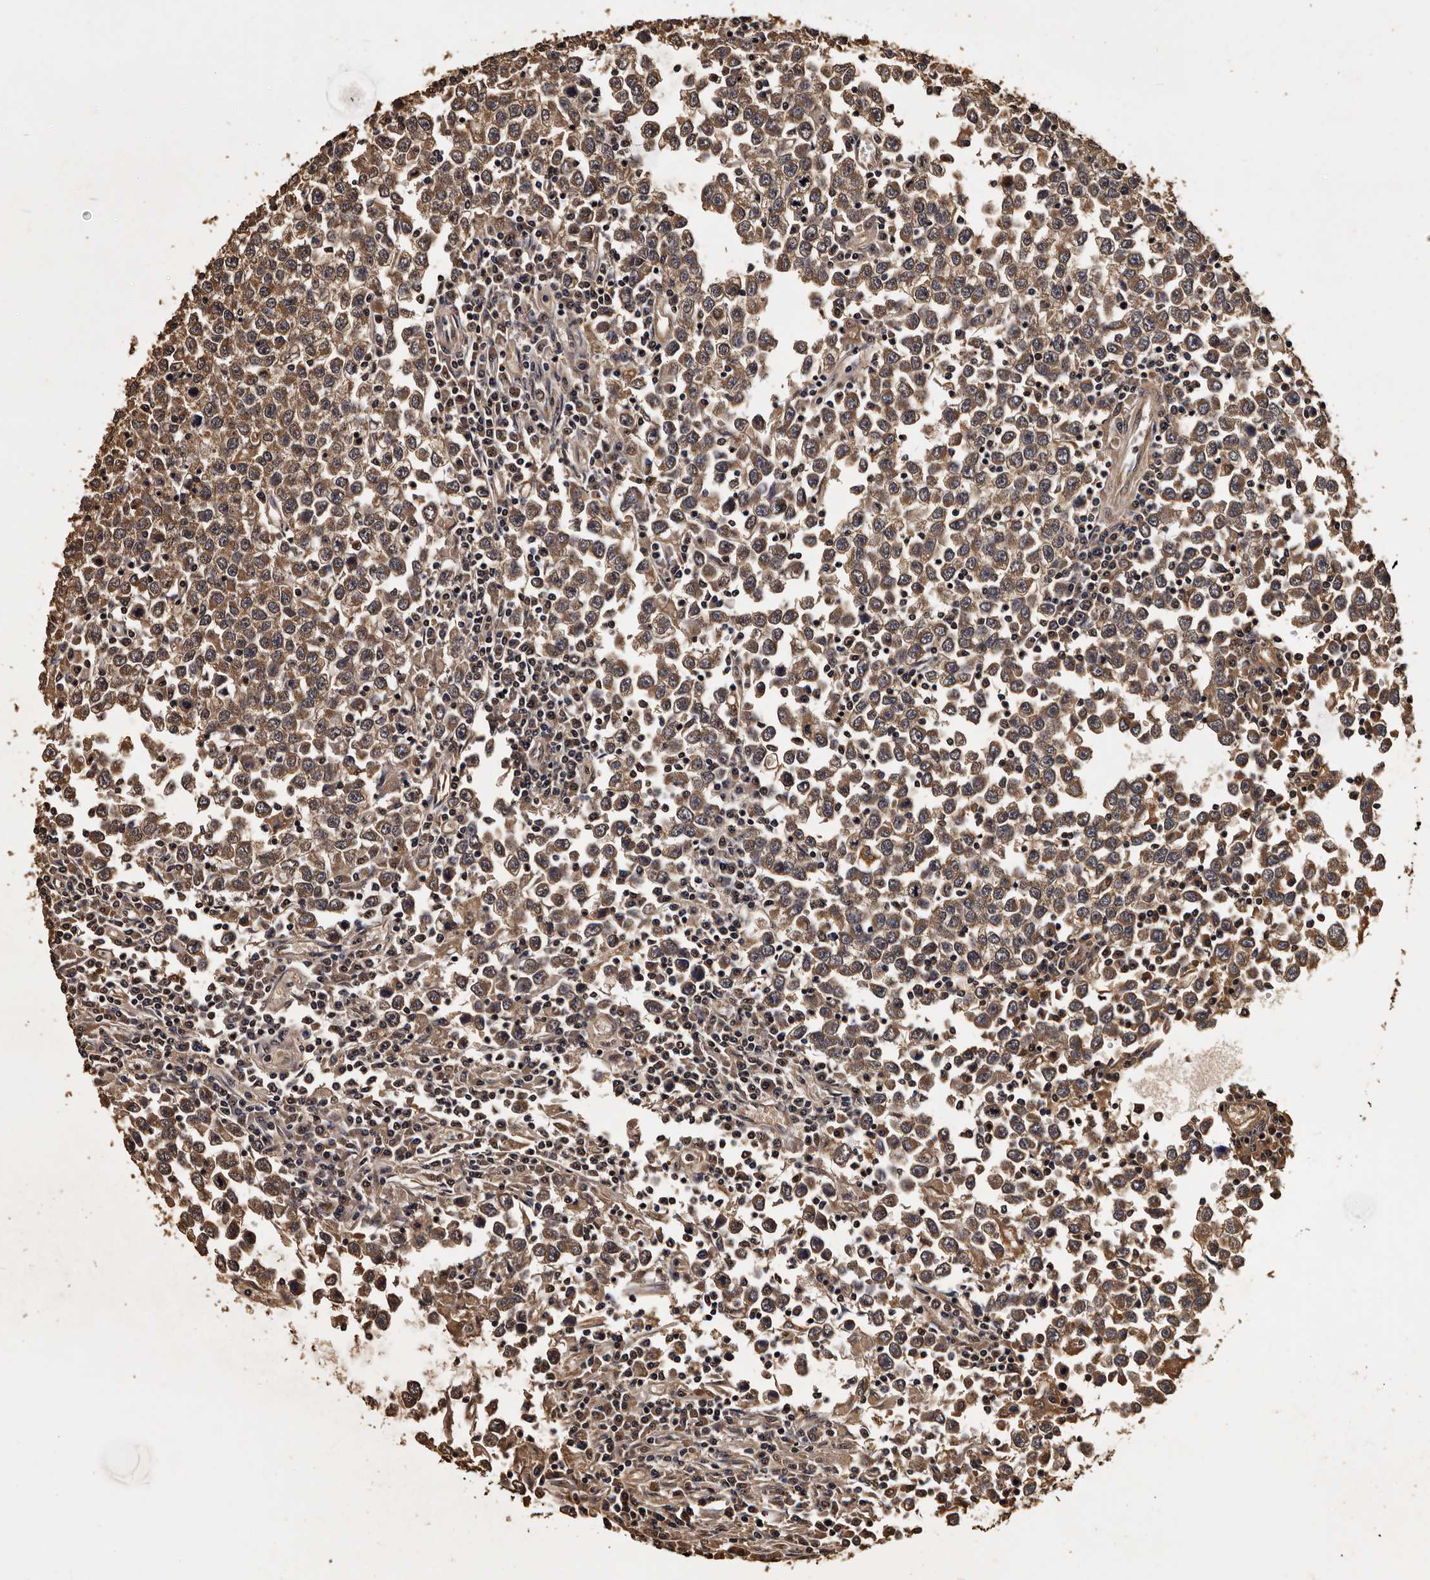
{"staining": {"intensity": "moderate", "quantity": ">75%", "location": "cytoplasmic/membranous"}, "tissue": "testis cancer", "cell_type": "Tumor cells", "image_type": "cancer", "snomed": [{"axis": "morphology", "description": "Seminoma, NOS"}, {"axis": "topography", "description": "Testis"}], "caption": "This is an image of IHC staining of seminoma (testis), which shows moderate staining in the cytoplasmic/membranous of tumor cells.", "gene": "PARS2", "patient": {"sex": "male", "age": 65}}